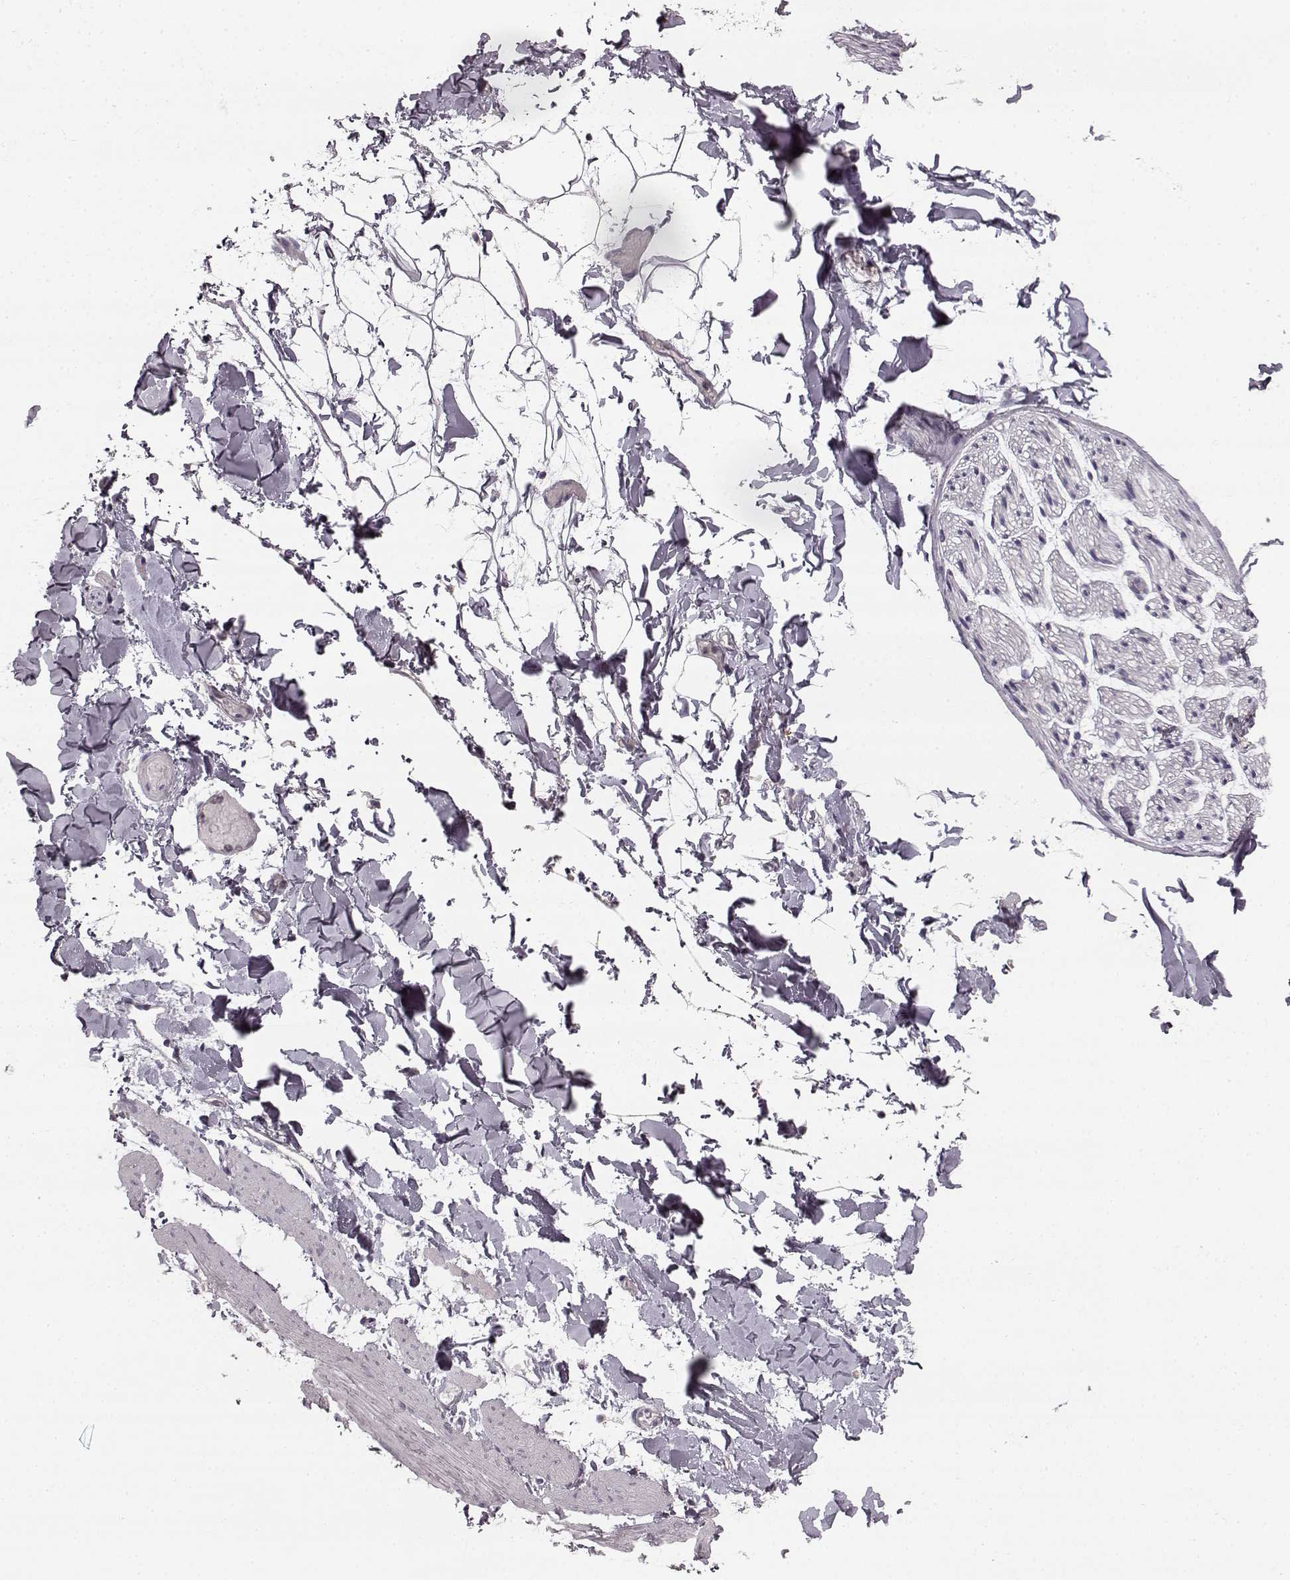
{"staining": {"intensity": "negative", "quantity": "none", "location": "none"}, "tissue": "adipose tissue", "cell_type": "Adipocytes", "image_type": "normal", "snomed": [{"axis": "morphology", "description": "Normal tissue, NOS"}, {"axis": "topography", "description": "Gallbladder"}, {"axis": "topography", "description": "Peripheral nerve tissue"}], "caption": "Adipocytes show no significant protein positivity in benign adipose tissue. Nuclei are stained in blue.", "gene": "HMMR", "patient": {"sex": "female", "age": 45}}